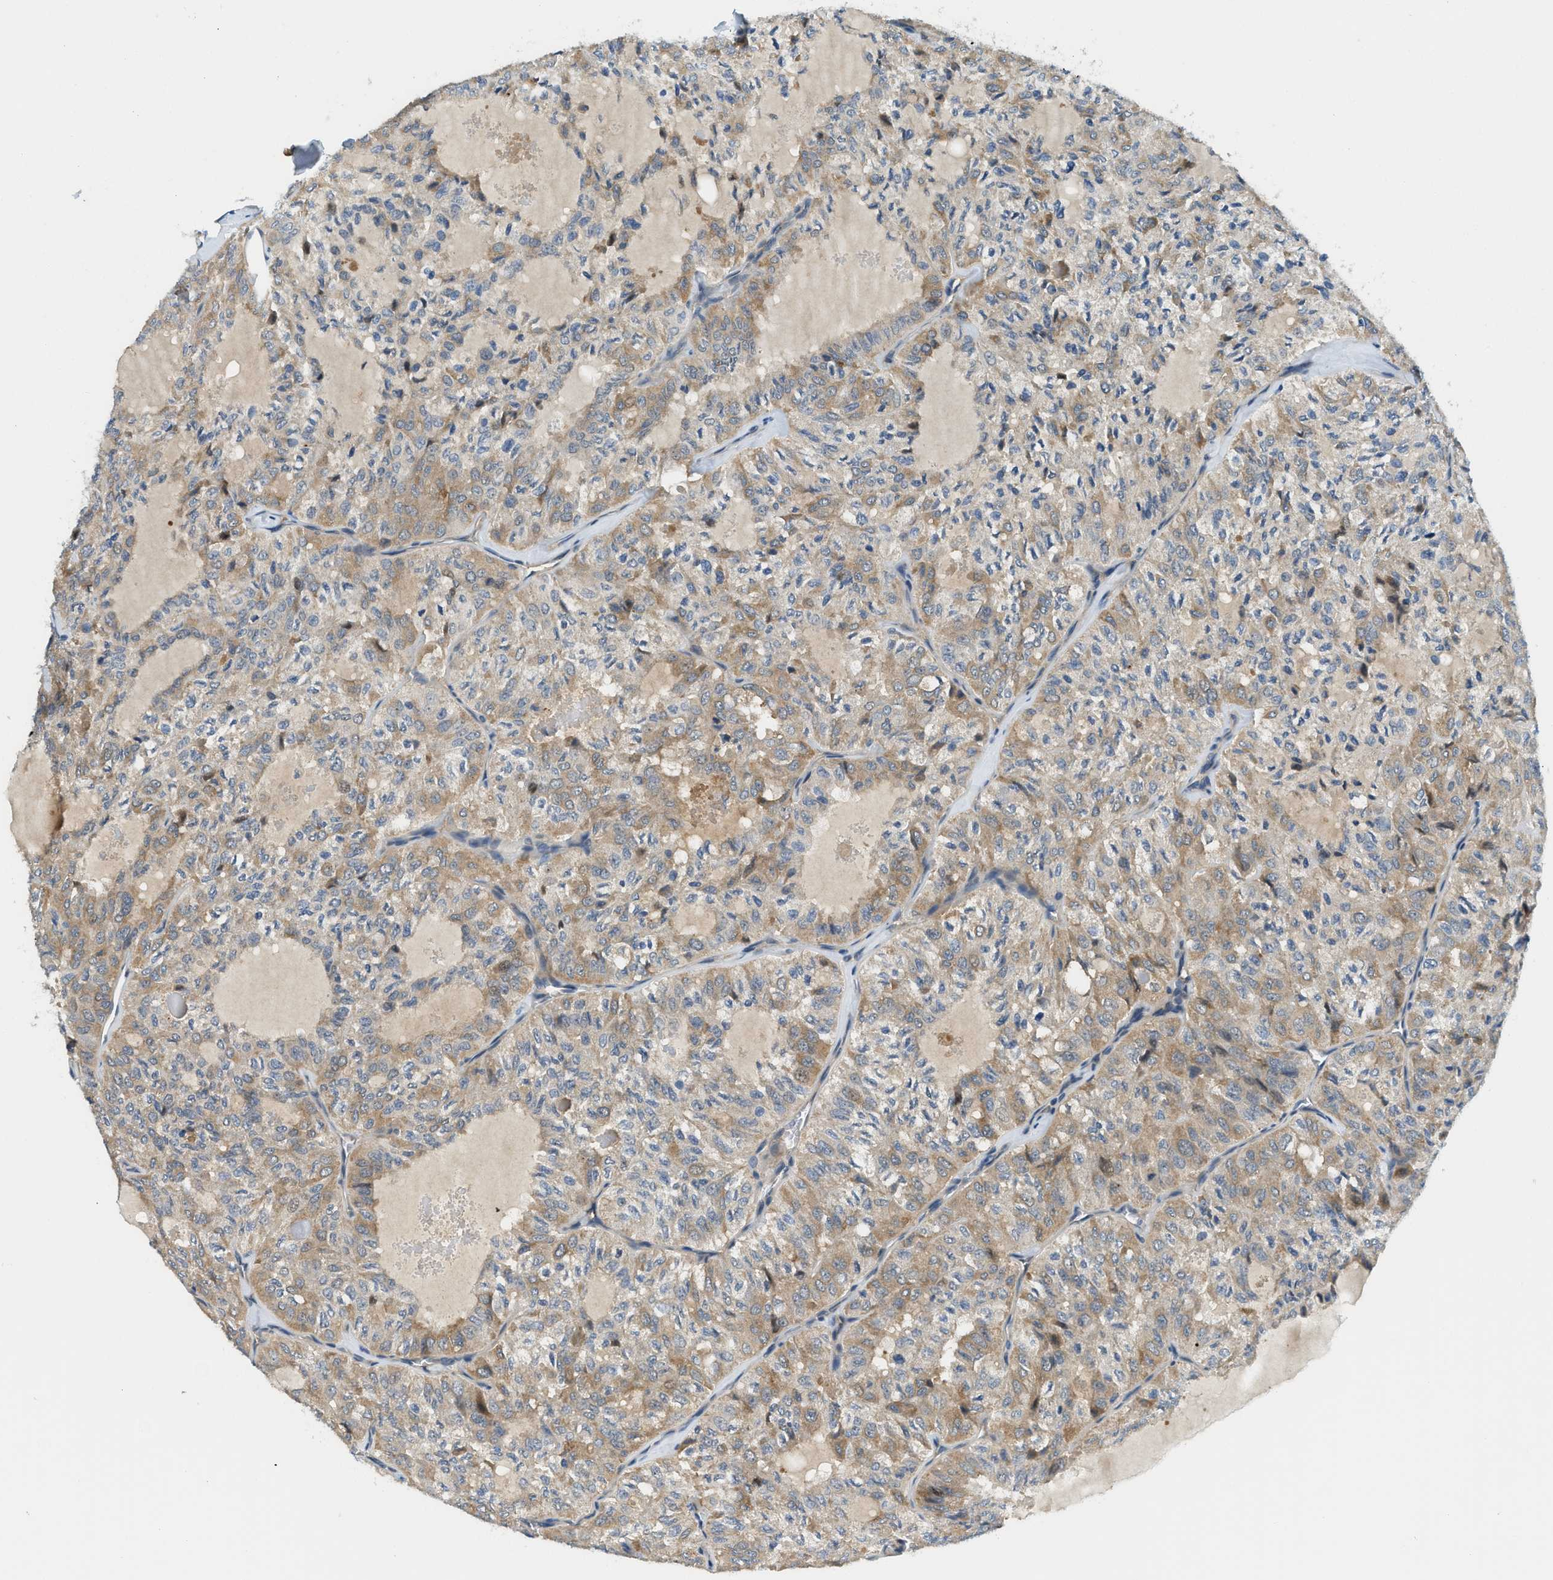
{"staining": {"intensity": "moderate", "quantity": "25%-75%", "location": "cytoplasmic/membranous"}, "tissue": "thyroid cancer", "cell_type": "Tumor cells", "image_type": "cancer", "snomed": [{"axis": "morphology", "description": "Follicular adenoma carcinoma, NOS"}, {"axis": "topography", "description": "Thyroid gland"}], "caption": "Thyroid cancer (follicular adenoma carcinoma) stained with immunohistochemistry (IHC) demonstrates moderate cytoplasmic/membranous staining in approximately 25%-75% of tumor cells.", "gene": "KCNK1", "patient": {"sex": "male", "age": 75}}